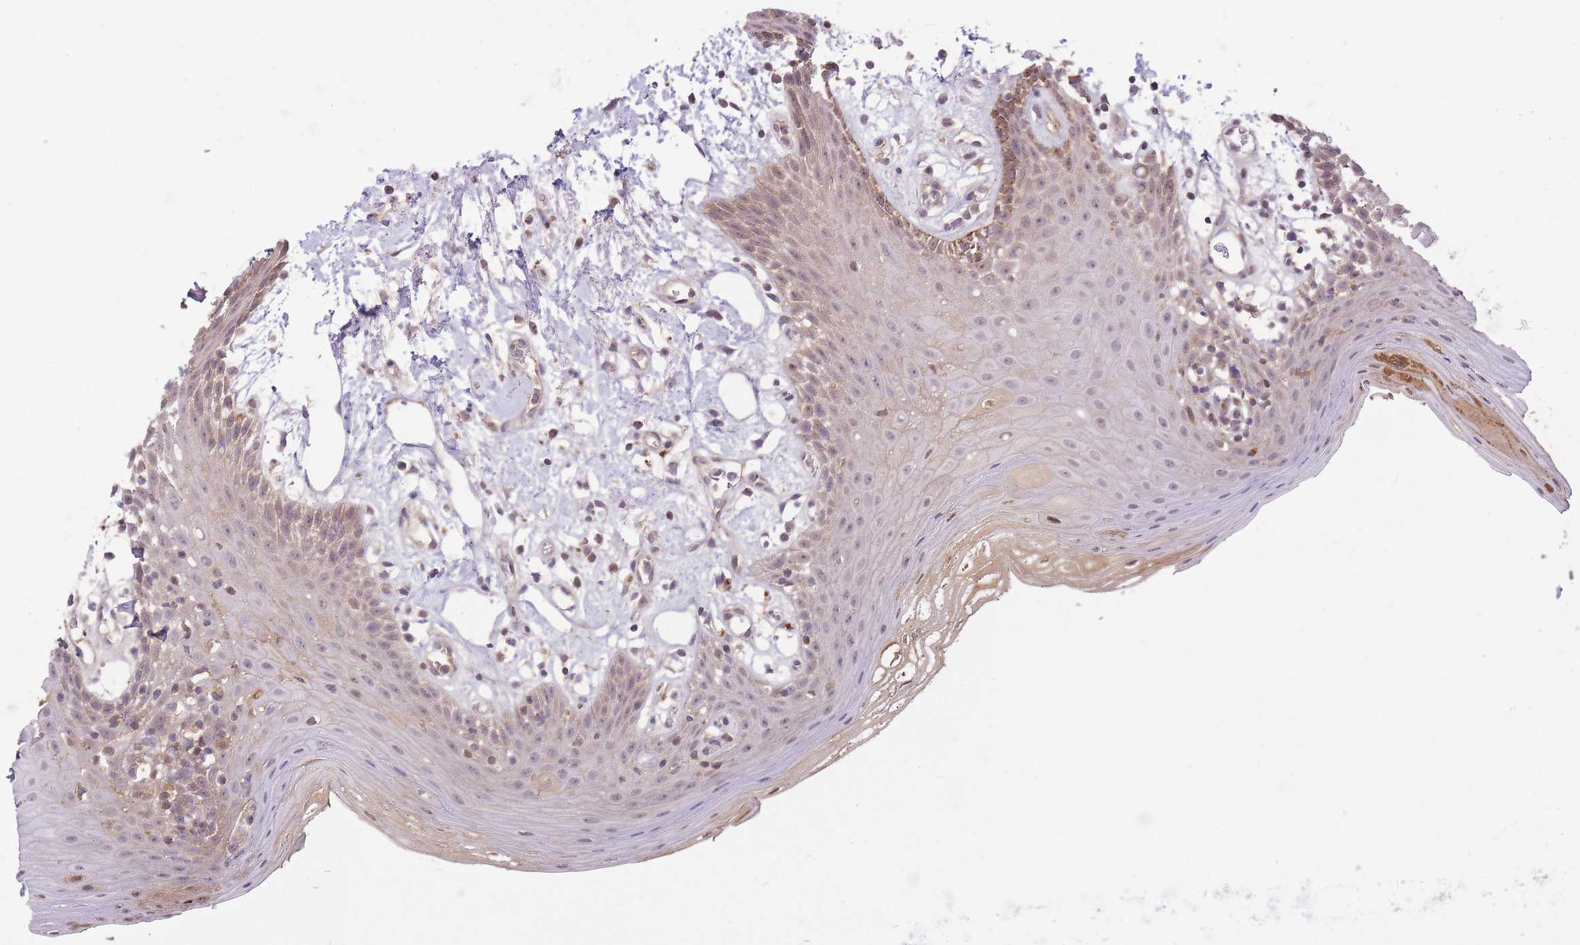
{"staining": {"intensity": "weak", "quantity": "25%-75%", "location": "cytoplasmic/membranous,nuclear"}, "tissue": "oral mucosa", "cell_type": "Squamous epithelial cells", "image_type": "normal", "snomed": [{"axis": "morphology", "description": "Normal tissue, NOS"}, {"axis": "topography", "description": "Oral tissue"}, {"axis": "topography", "description": "Tounge, NOS"}], "caption": "Brown immunohistochemical staining in unremarkable human oral mucosa demonstrates weak cytoplasmic/membranous,nuclear staining in approximately 25%-75% of squamous epithelial cells. (DAB (3,3'-diaminobenzidine) = brown stain, brightfield microscopy at high magnification).", "gene": "POLR3F", "patient": {"sex": "female", "age": 59}}